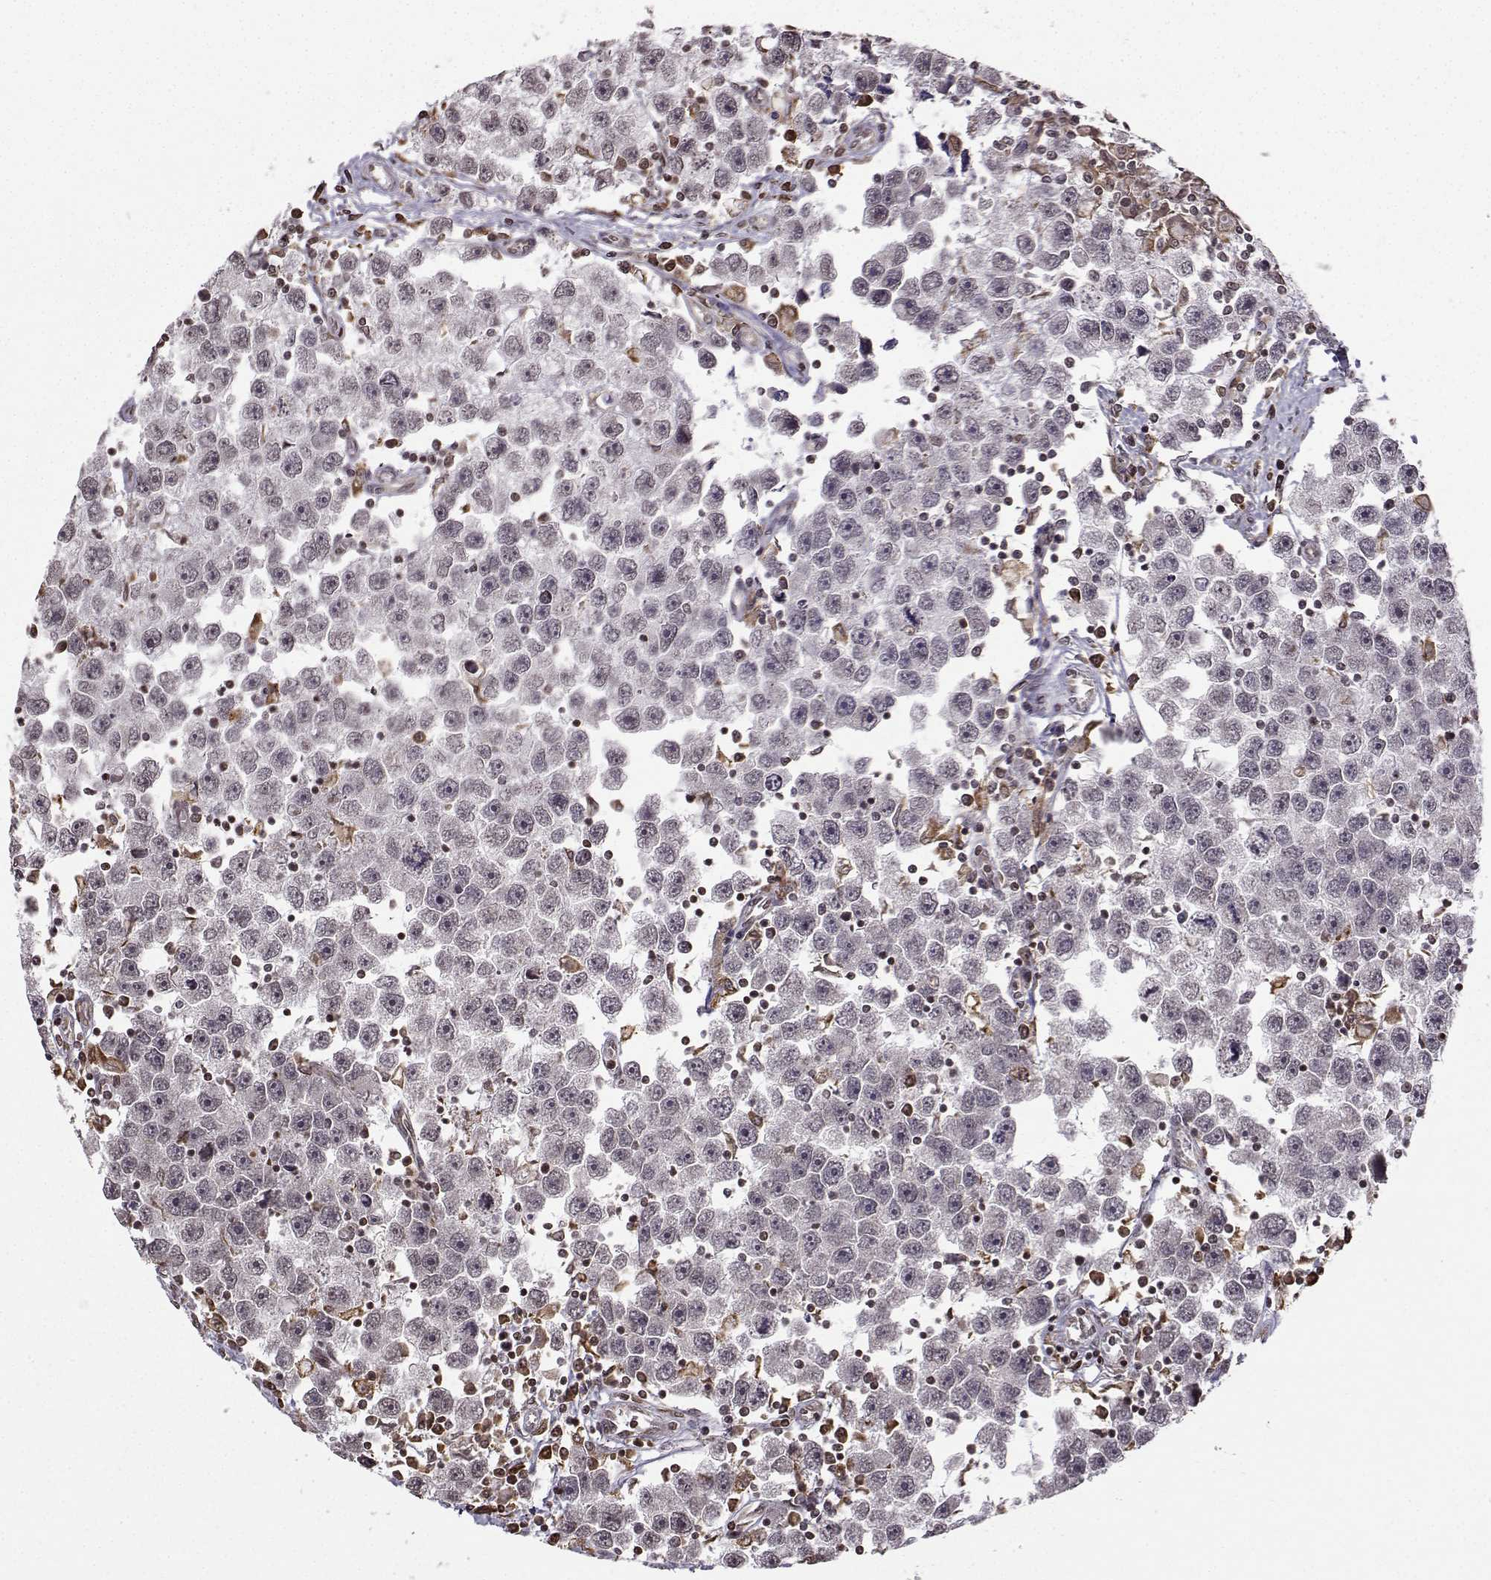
{"staining": {"intensity": "negative", "quantity": "none", "location": "none"}, "tissue": "testis cancer", "cell_type": "Tumor cells", "image_type": "cancer", "snomed": [{"axis": "morphology", "description": "Seminoma, NOS"}, {"axis": "topography", "description": "Testis"}], "caption": "Protein analysis of testis cancer exhibits no significant staining in tumor cells.", "gene": "EZH1", "patient": {"sex": "male", "age": 30}}